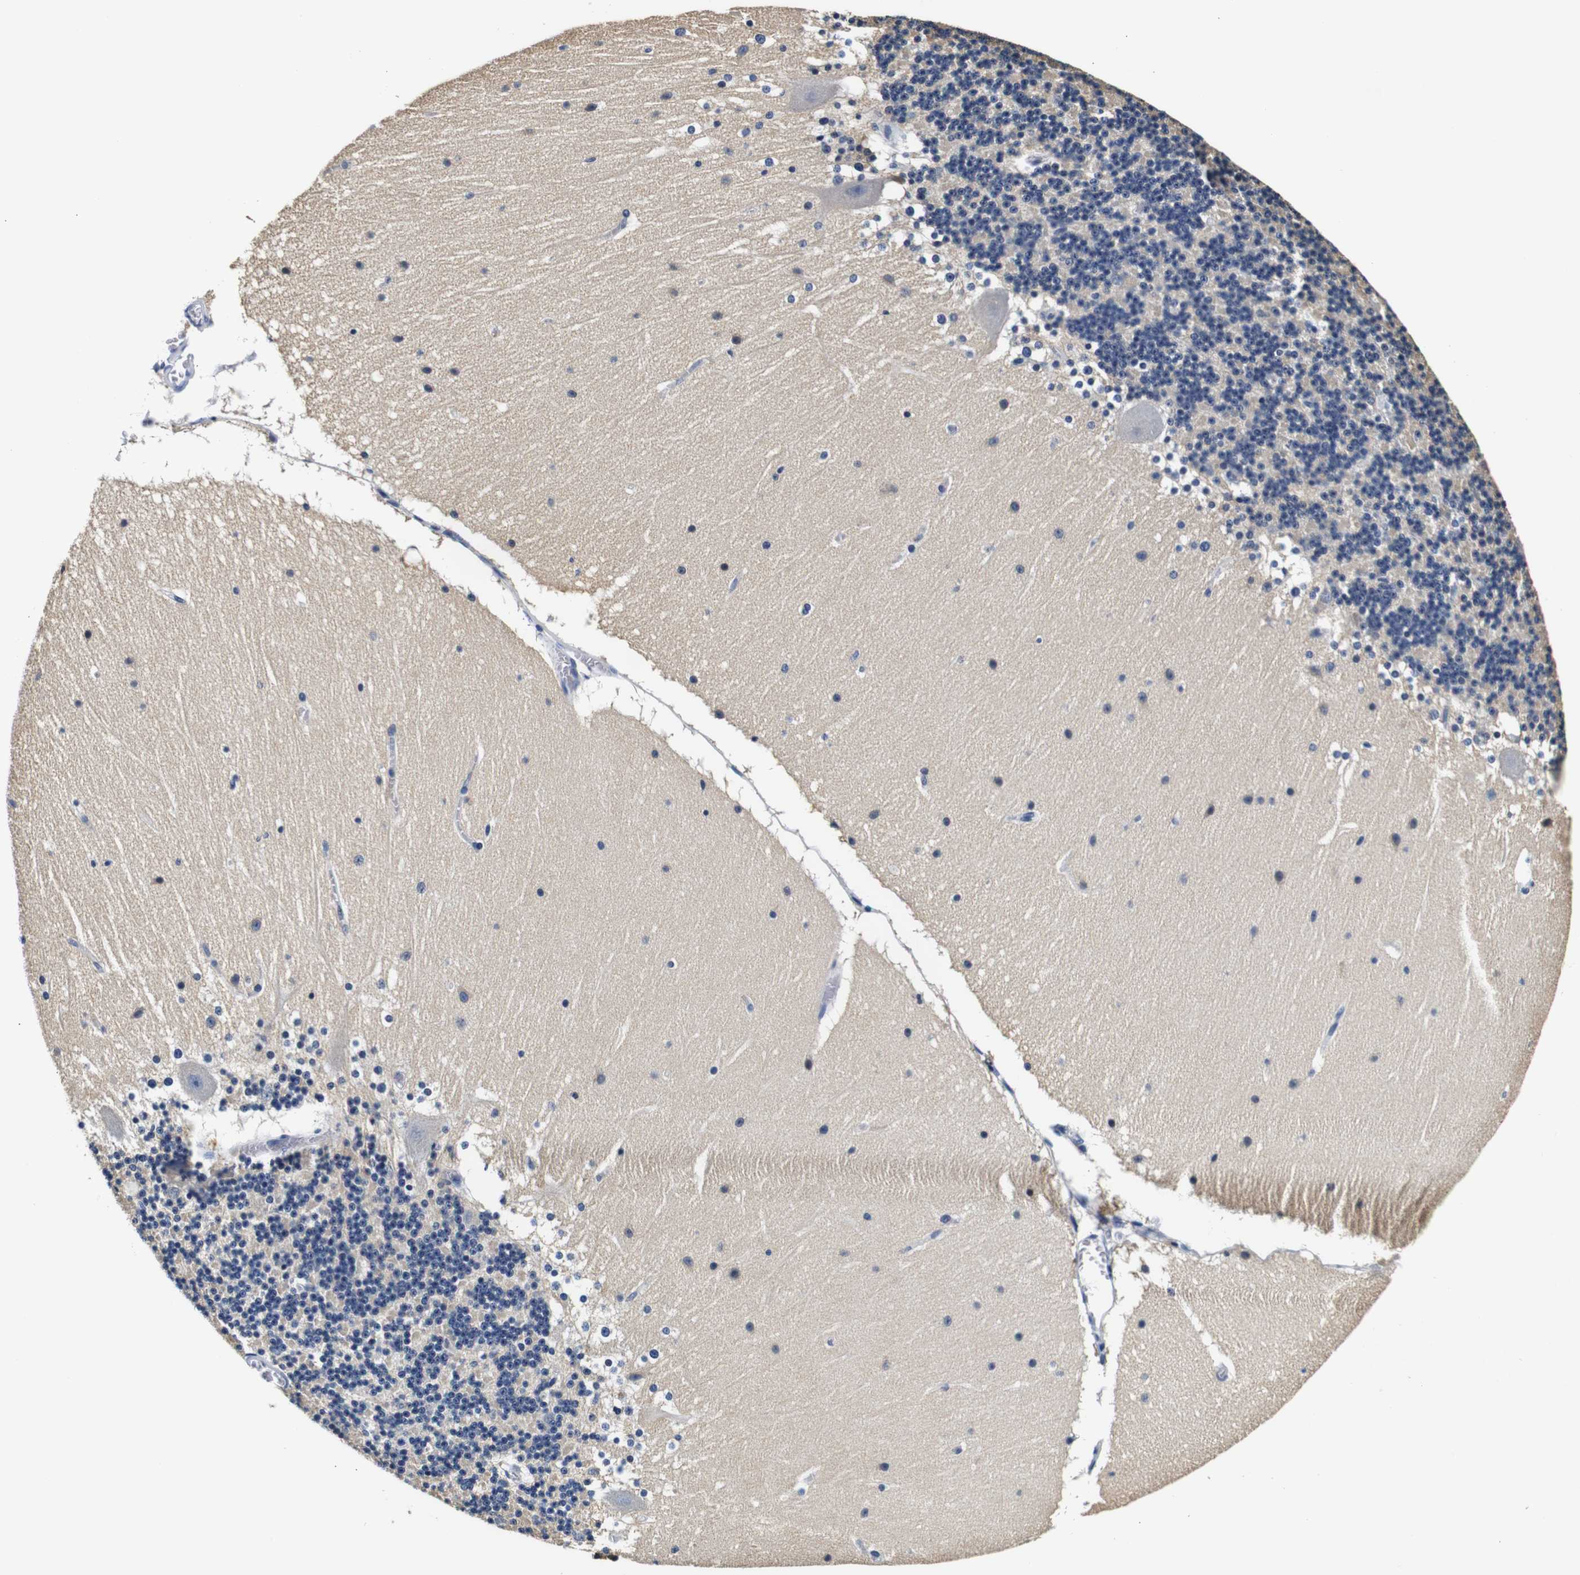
{"staining": {"intensity": "negative", "quantity": "none", "location": "none"}, "tissue": "cerebellum", "cell_type": "Cells in granular layer", "image_type": "normal", "snomed": [{"axis": "morphology", "description": "Normal tissue, NOS"}, {"axis": "topography", "description": "Cerebellum"}], "caption": "IHC of normal human cerebellum demonstrates no staining in cells in granular layer.", "gene": "GP1BA", "patient": {"sex": "female", "age": 19}}